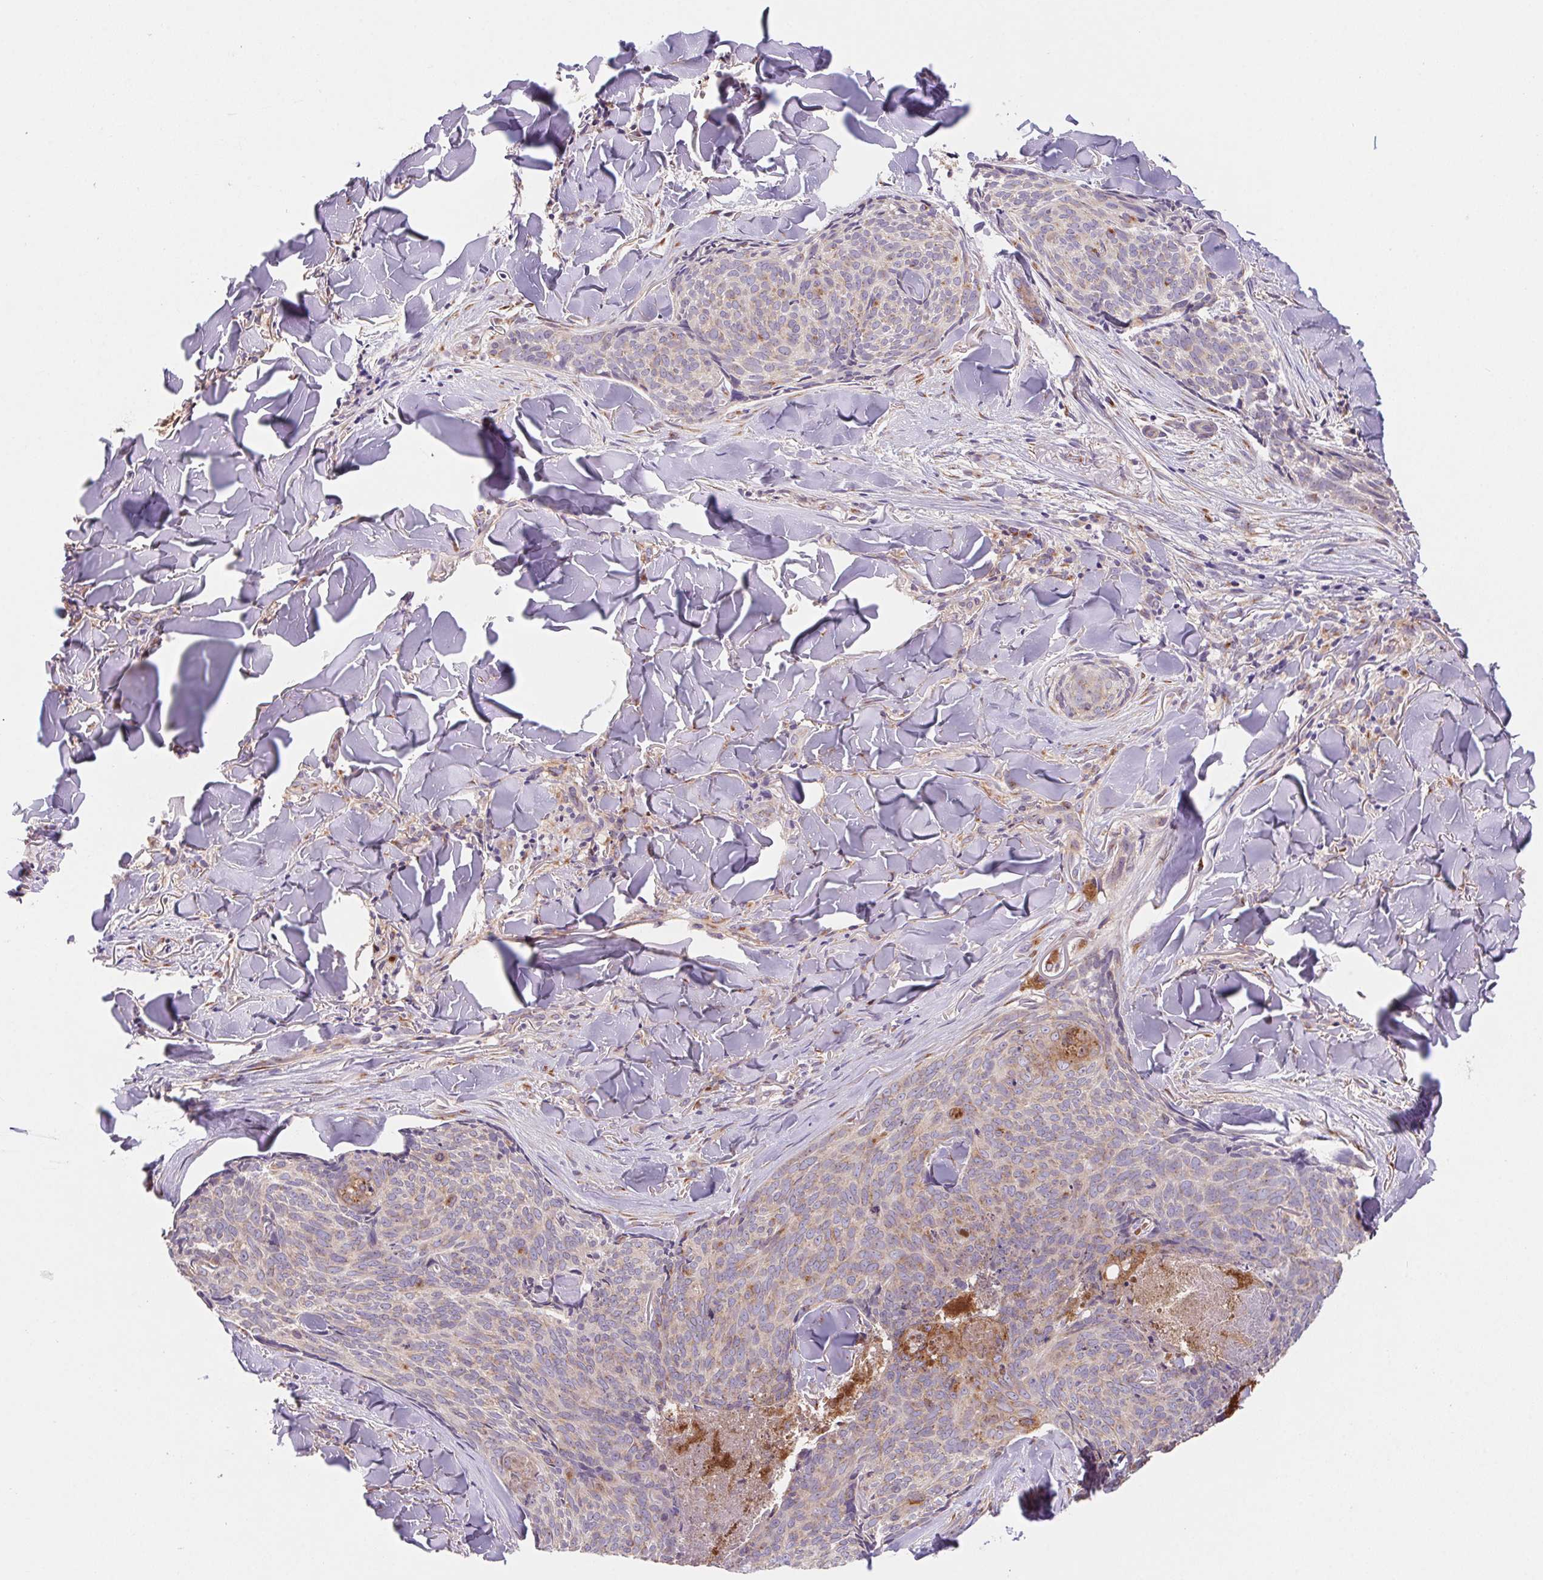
{"staining": {"intensity": "weak", "quantity": "<25%", "location": "cytoplasmic/membranous"}, "tissue": "skin cancer", "cell_type": "Tumor cells", "image_type": "cancer", "snomed": [{"axis": "morphology", "description": "Basal cell carcinoma"}, {"axis": "topography", "description": "Skin"}], "caption": "This is an immunohistochemistry micrograph of human skin cancer. There is no positivity in tumor cells.", "gene": "RAB1A", "patient": {"sex": "female", "age": 82}}